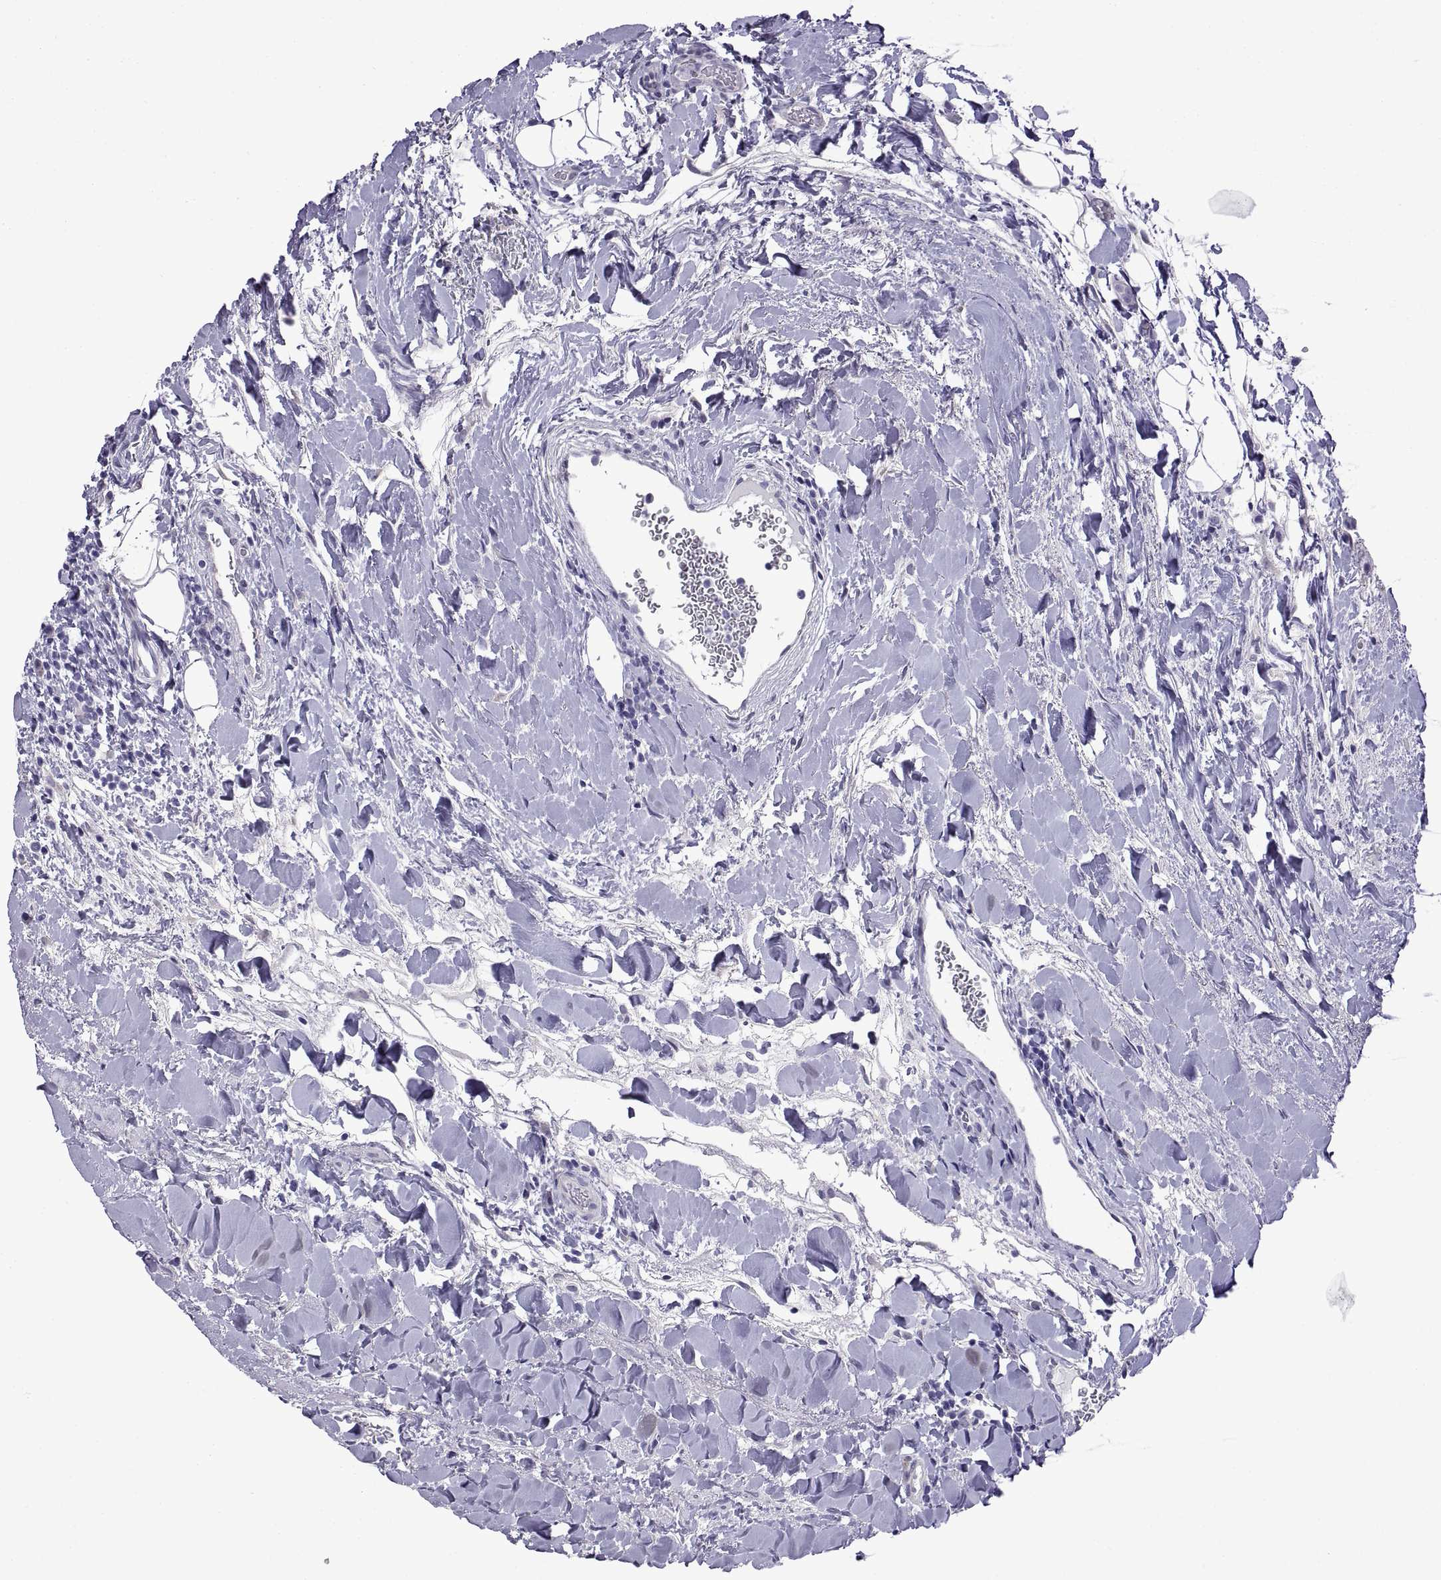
{"staining": {"intensity": "negative", "quantity": "none", "location": "none"}, "tissue": "urothelial cancer", "cell_type": "Tumor cells", "image_type": "cancer", "snomed": [{"axis": "morphology", "description": "Urothelial carcinoma, Low grade"}, {"axis": "topography", "description": "Urinary bladder"}], "caption": "A high-resolution image shows IHC staining of urothelial carcinoma (low-grade), which displays no significant staining in tumor cells. (Immunohistochemistry (ihc), brightfield microscopy, high magnification).", "gene": "SPDYE1", "patient": {"sex": "male", "age": 78}}